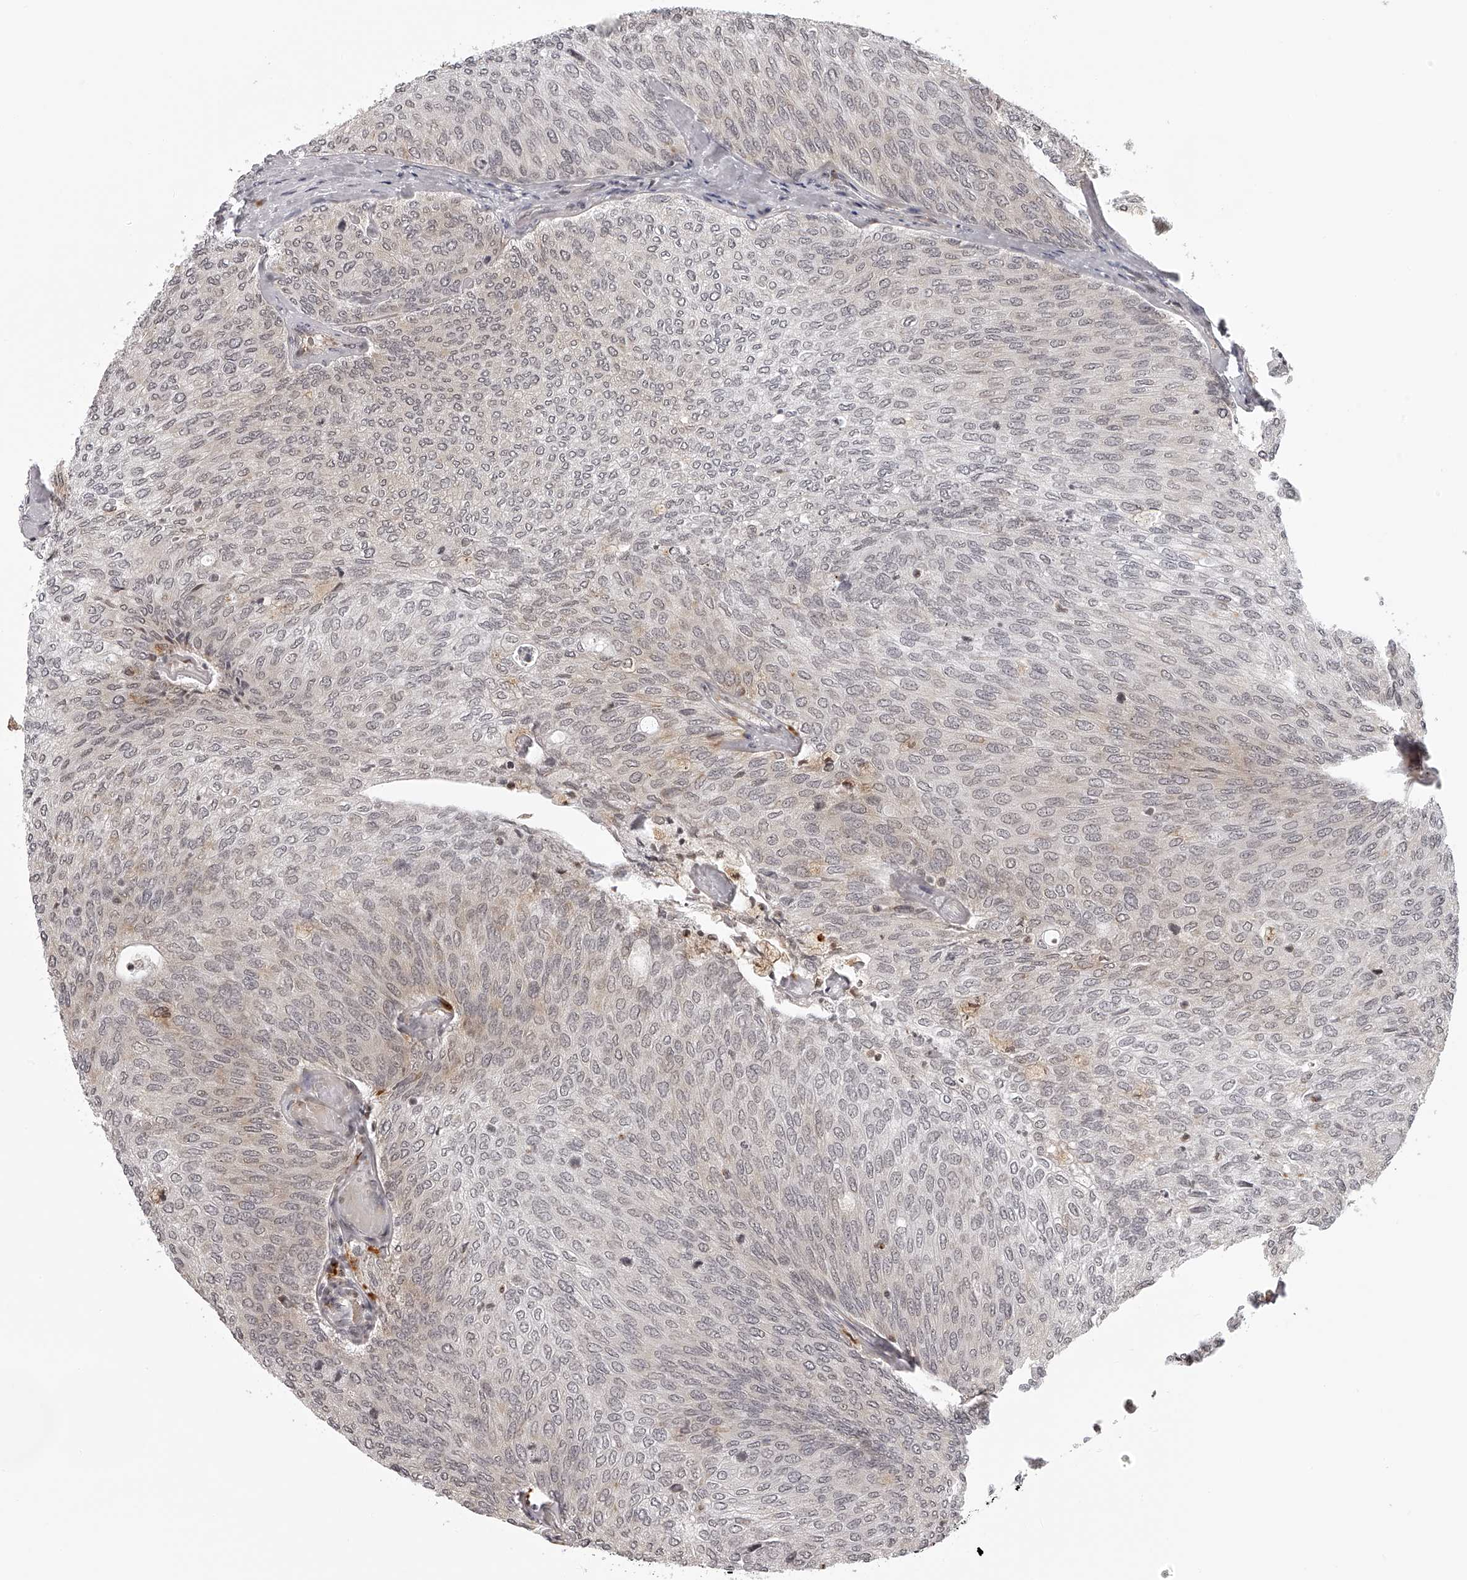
{"staining": {"intensity": "negative", "quantity": "none", "location": "none"}, "tissue": "urothelial cancer", "cell_type": "Tumor cells", "image_type": "cancer", "snomed": [{"axis": "morphology", "description": "Urothelial carcinoma, Low grade"}, {"axis": "topography", "description": "Urinary bladder"}], "caption": "Tumor cells are negative for protein expression in human low-grade urothelial carcinoma.", "gene": "ODF2L", "patient": {"sex": "female", "age": 79}}